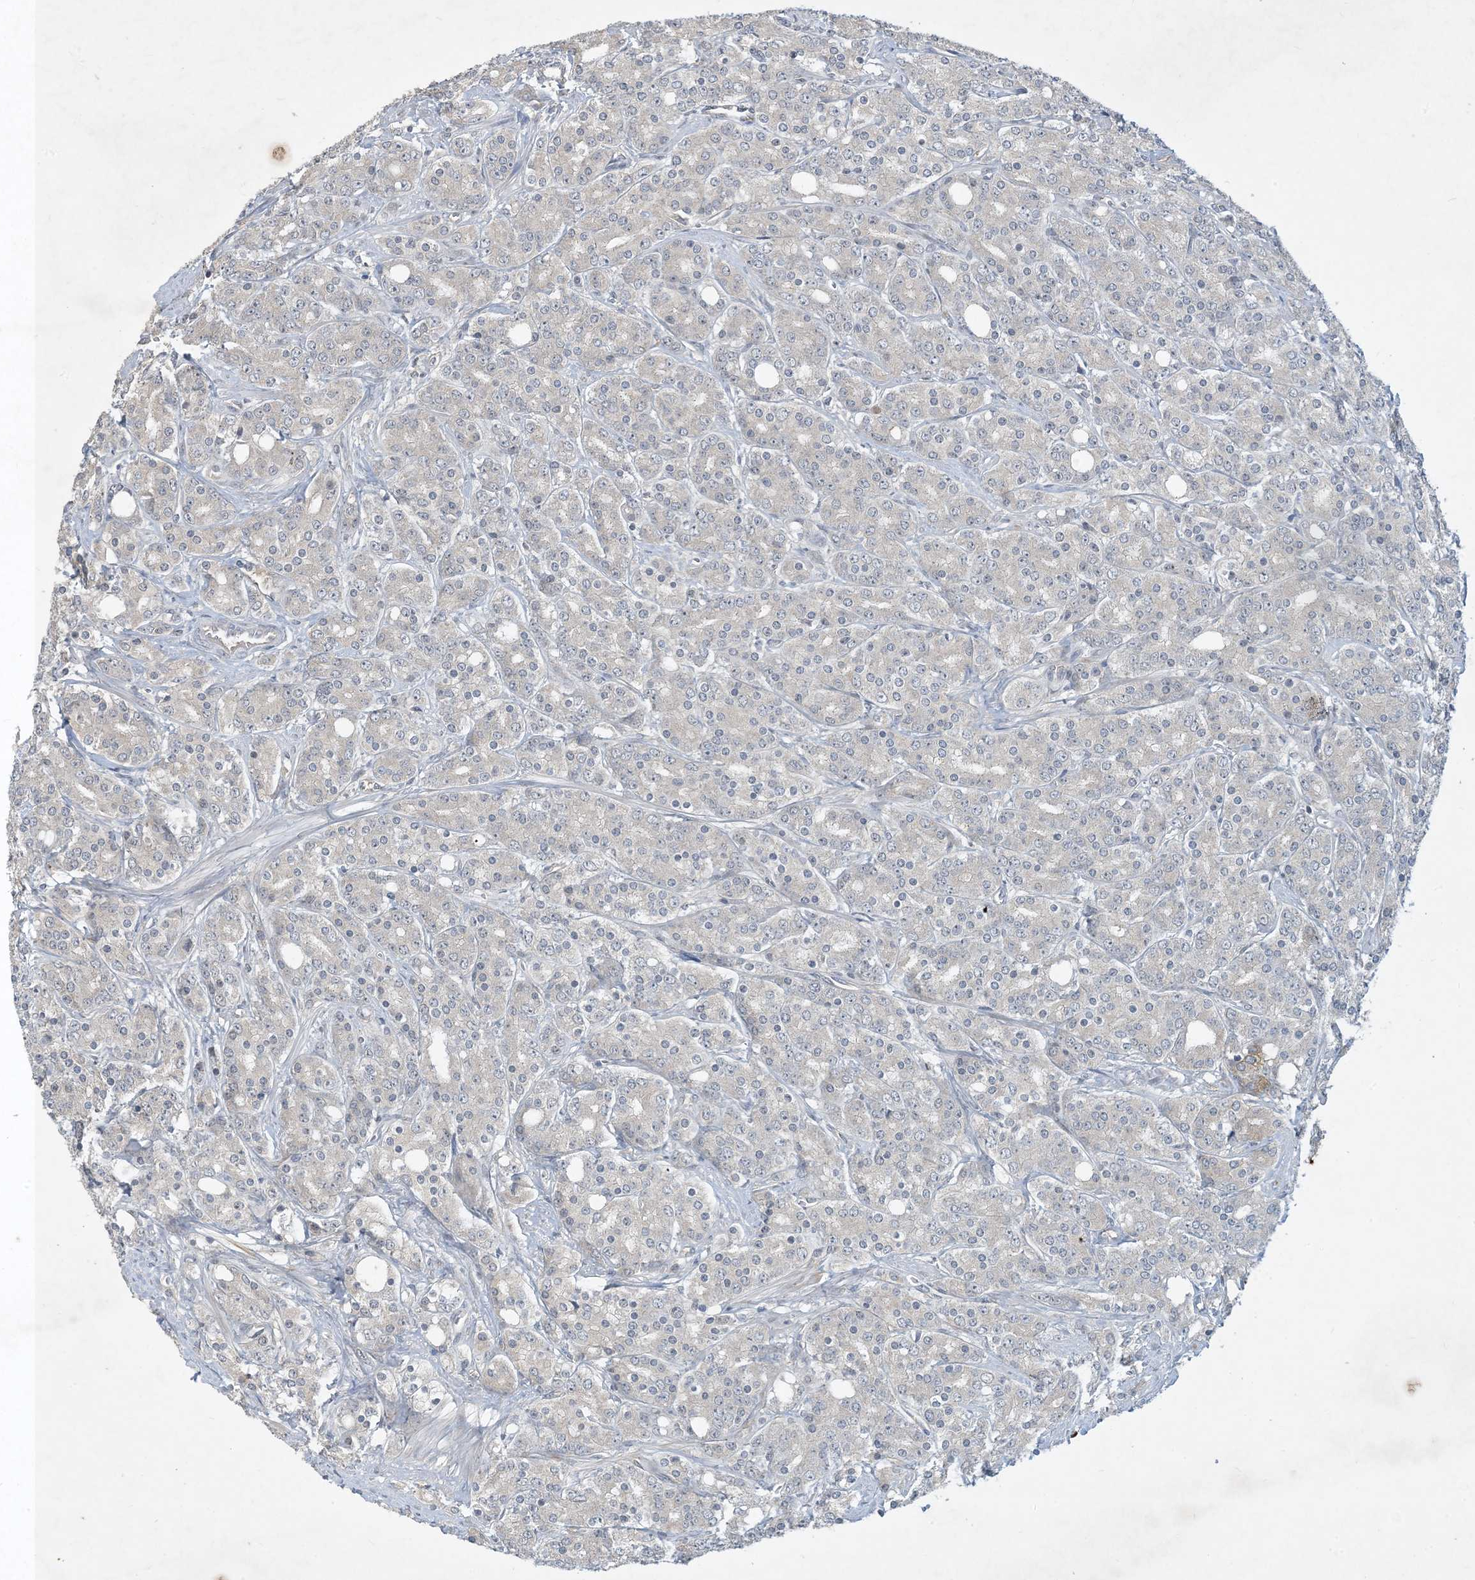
{"staining": {"intensity": "moderate", "quantity": "<25%", "location": "cytoplasmic/membranous"}, "tissue": "prostate cancer", "cell_type": "Tumor cells", "image_type": "cancer", "snomed": [{"axis": "morphology", "description": "Adenocarcinoma, High grade"}, {"axis": "topography", "description": "Prostate"}], "caption": "Protein analysis of adenocarcinoma (high-grade) (prostate) tissue displays moderate cytoplasmic/membranous positivity in about <25% of tumor cells.", "gene": "CDS1", "patient": {"sex": "male", "age": 62}}